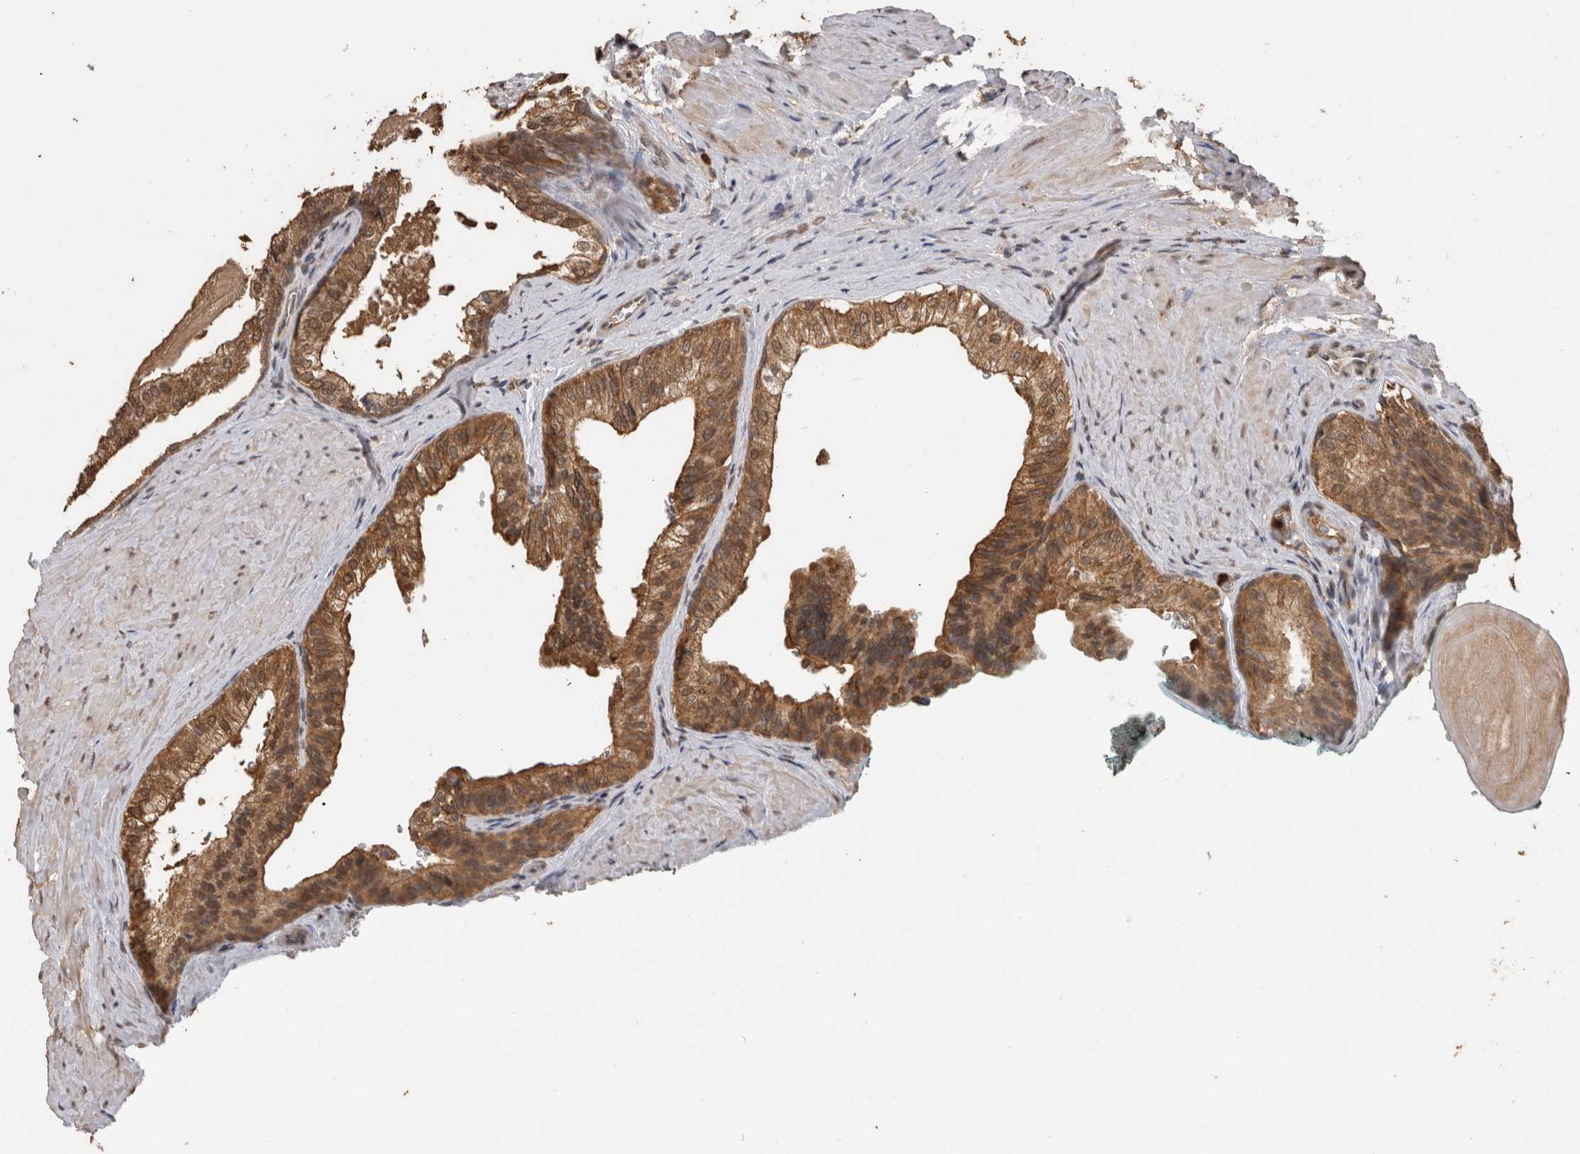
{"staining": {"intensity": "moderate", "quantity": ">75%", "location": "cytoplasmic/membranous"}, "tissue": "prostate cancer", "cell_type": "Tumor cells", "image_type": "cancer", "snomed": [{"axis": "morphology", "description": "Adenocarcinoma, Low grade"}, {"axis": "topography", "description": "Prostate"}], "caption": "Immunohistochemical staining of prostate cancer shows moderate cytoplasmic/membranous protein staining in about >75% of tumor cells. The staining was performed using DAB to visualize the protein expression in brown, while the nuclei were stained in blue with hematoxylin (Magnification: 20x).", "gene": "PAK4", "patient": {"sex": "male", "age": 60}}